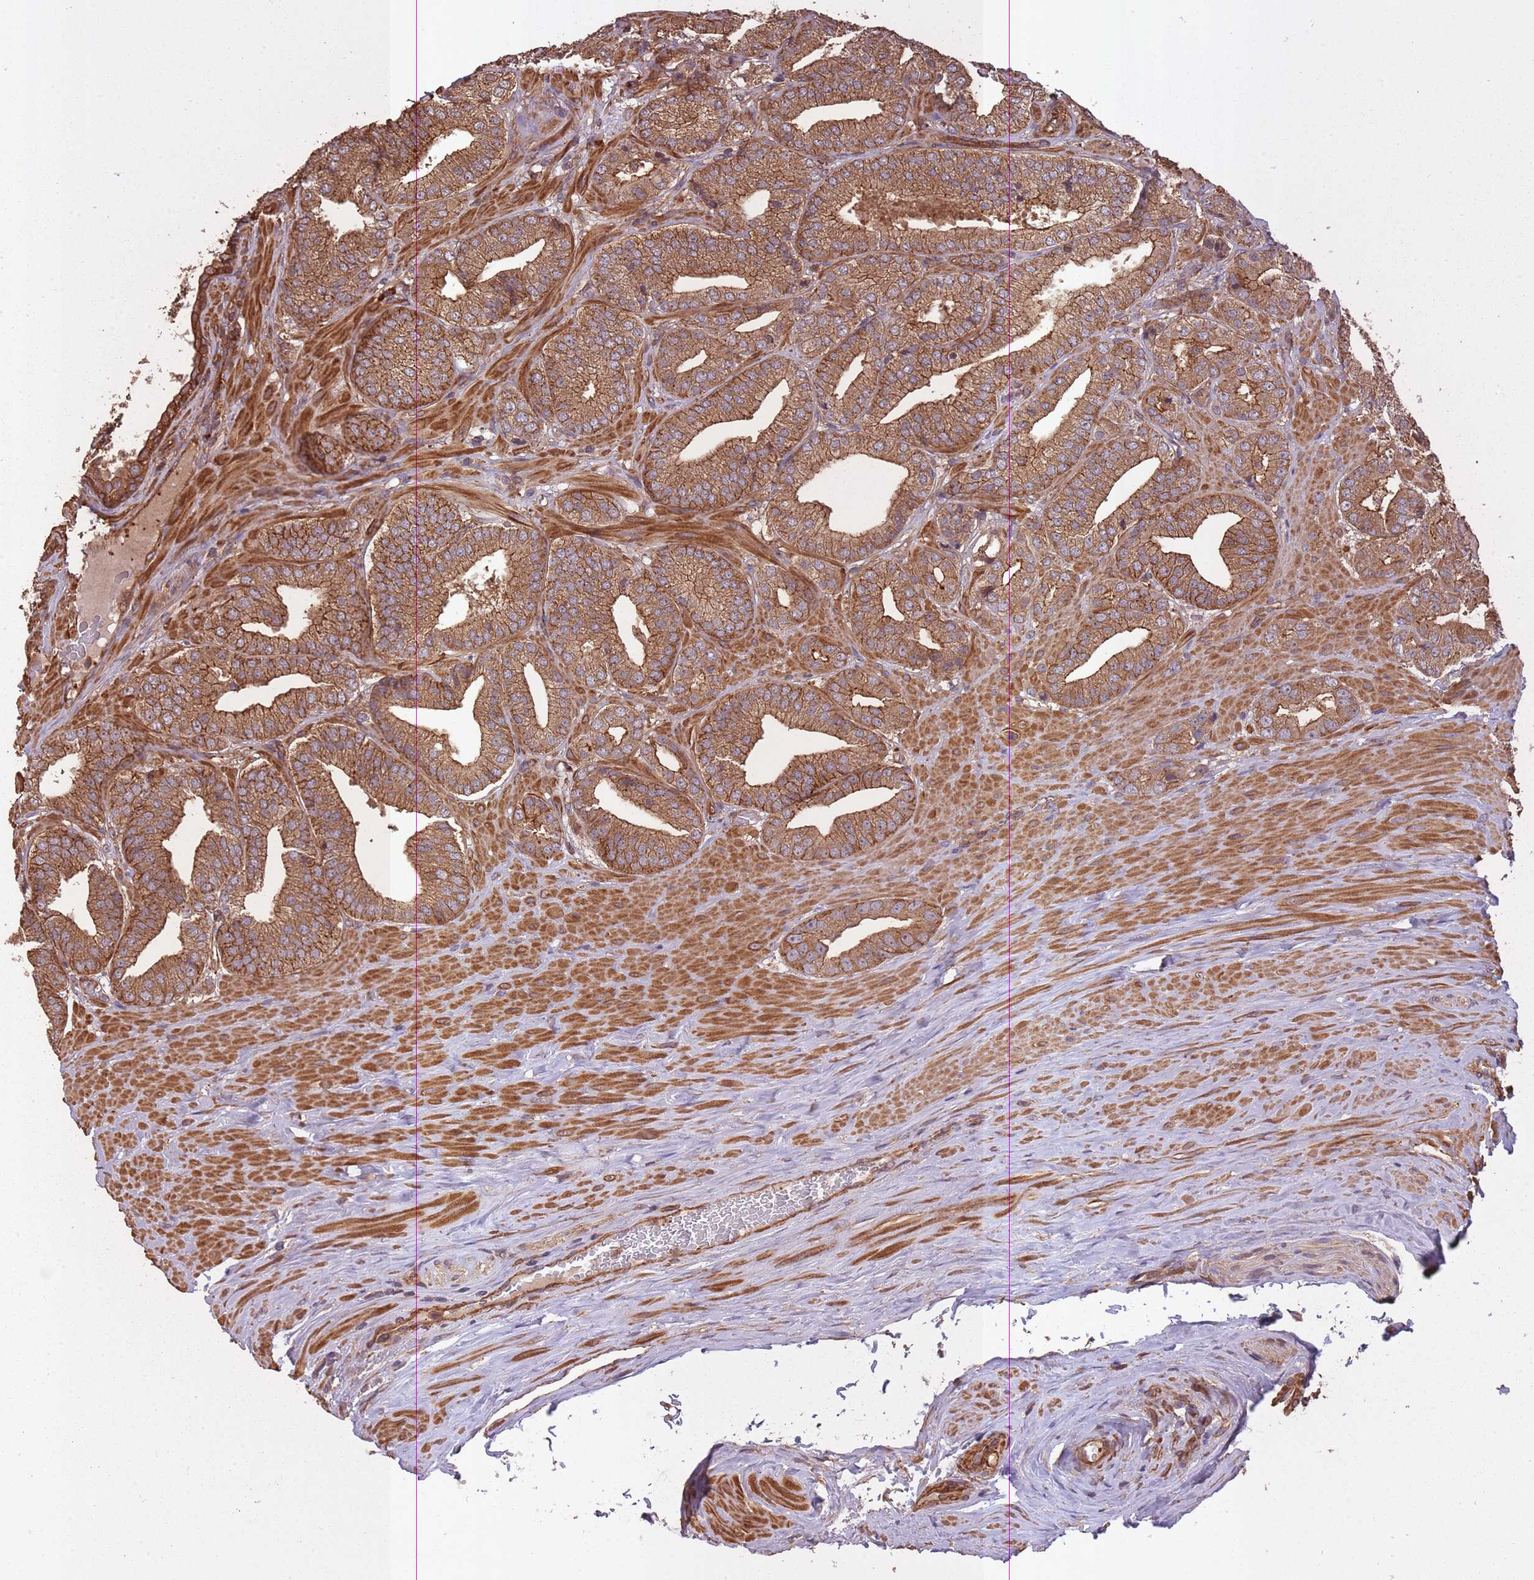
{"staining": {"intensity": "moderate", "quantity": ">75%", "location": "cytoplasmic/membranous"}, "tissue": "prostate cancer", "cell_type": "Tumor cells", "image_type": "cancer", "snomed": [{"axis": "morphology", "description": "Adenocarcinoma, High grade"}, {"axis": "topography", "description": "Prostate"}], "caption": "Immunohistochemical staining of prostate cancer exhibits medium levels of moderate cytoplasmic/membranous protein staining in approximately >75% of tumor cells.", "gene": "ARMH3", "patient": {"sex": "male", "age": 63}}